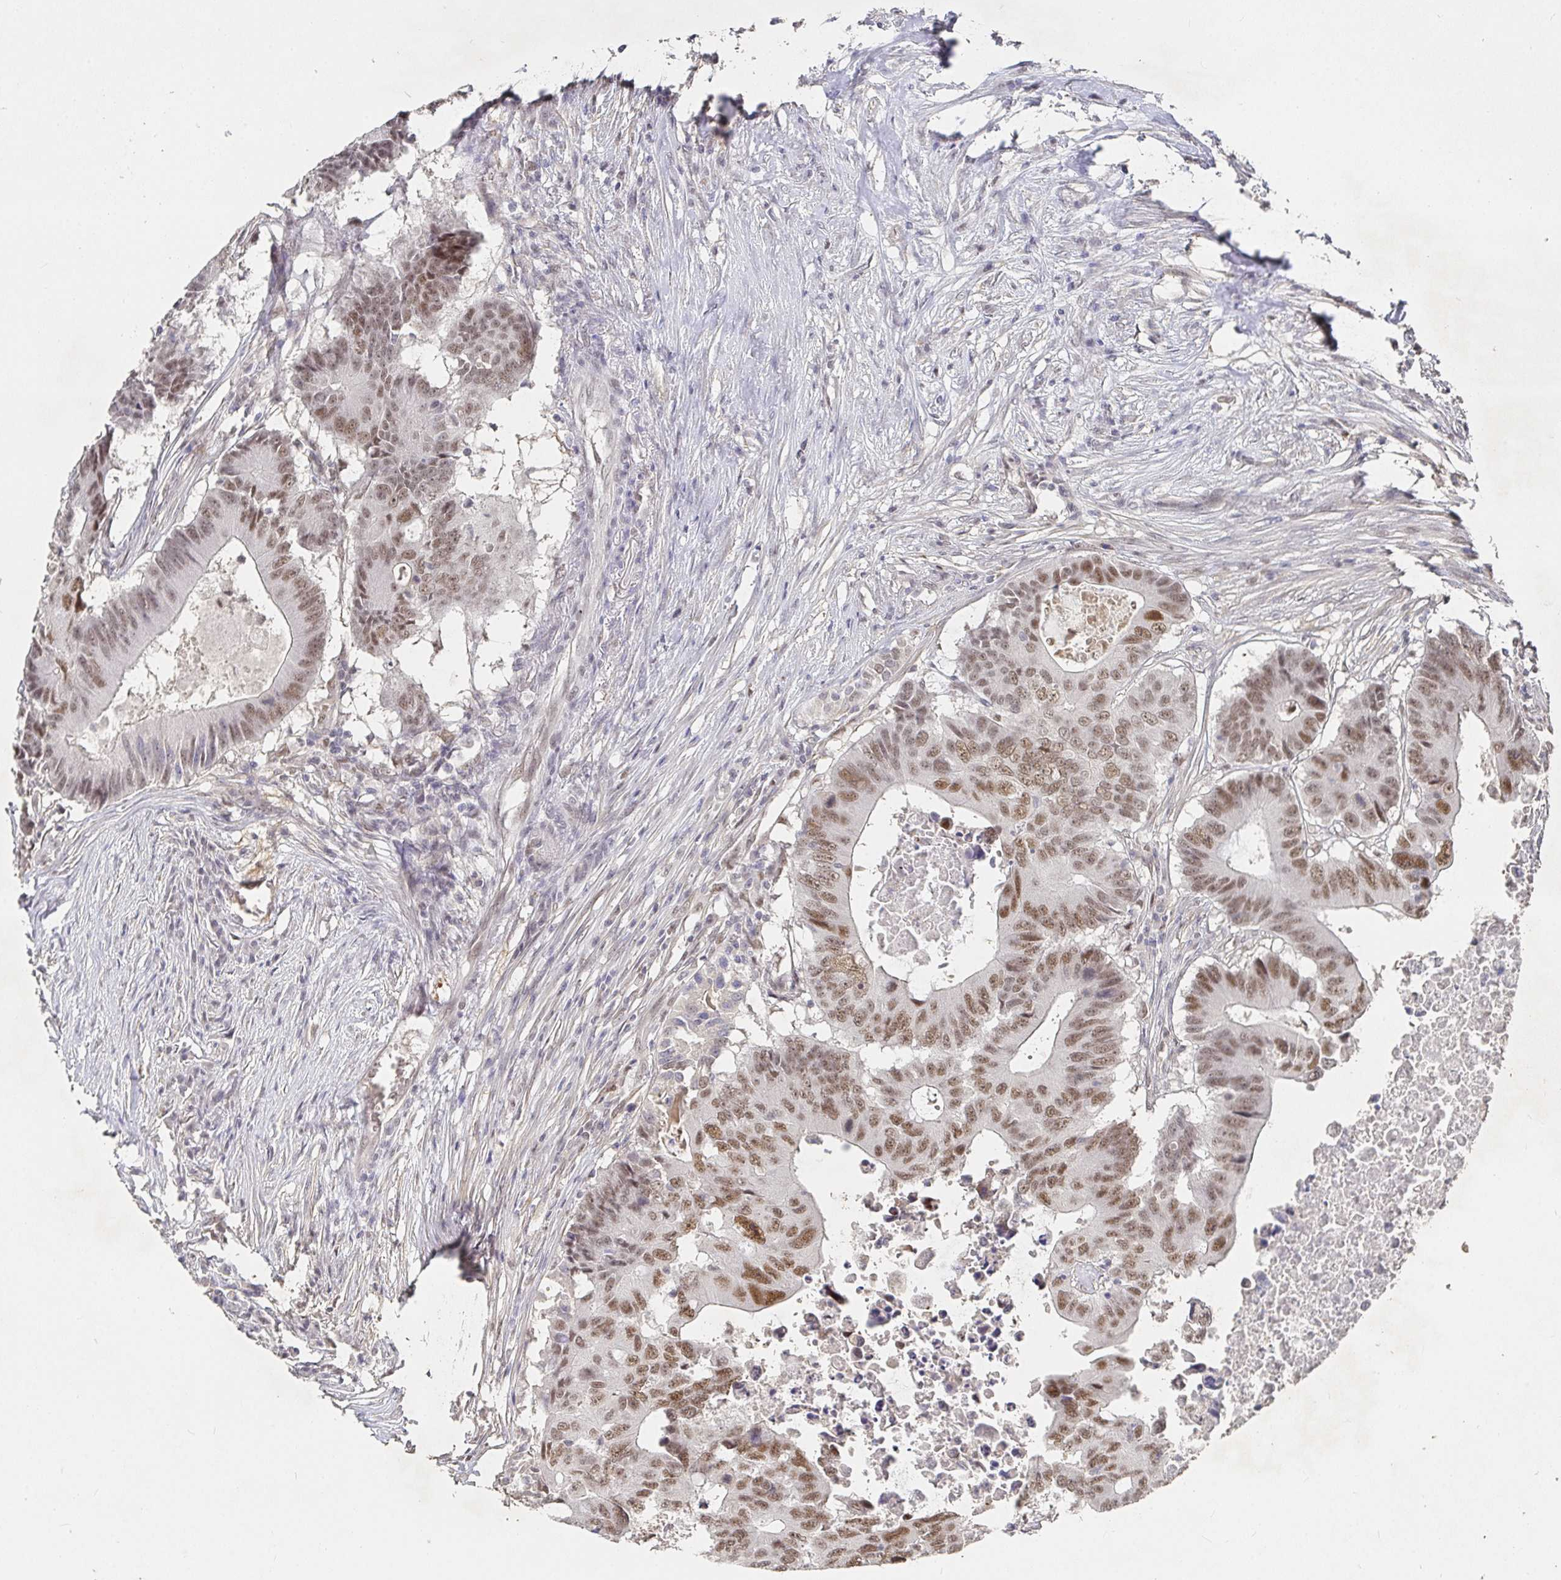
{"staining": {"intensity": "moderate", "quantity": ">75%", "location": "nuclear"}, "tissue": "colorectal cancer", "cell_type": "Tumor cells", "image_type": "cancer", "snomed": [{"axis": "morphology", "description": "Adenocarcinoma, NOS"}, {"axis": "topography", "description": "Colon"}], "caption": "There is medium levels of moderate nuclear positivity in tumor cells of colorectal adenocarcinoma, as demonstrated by immunohistochemical staining (brown color).", "gene": "RCOR1", "patient": {"sex": "male", "age": 71}}